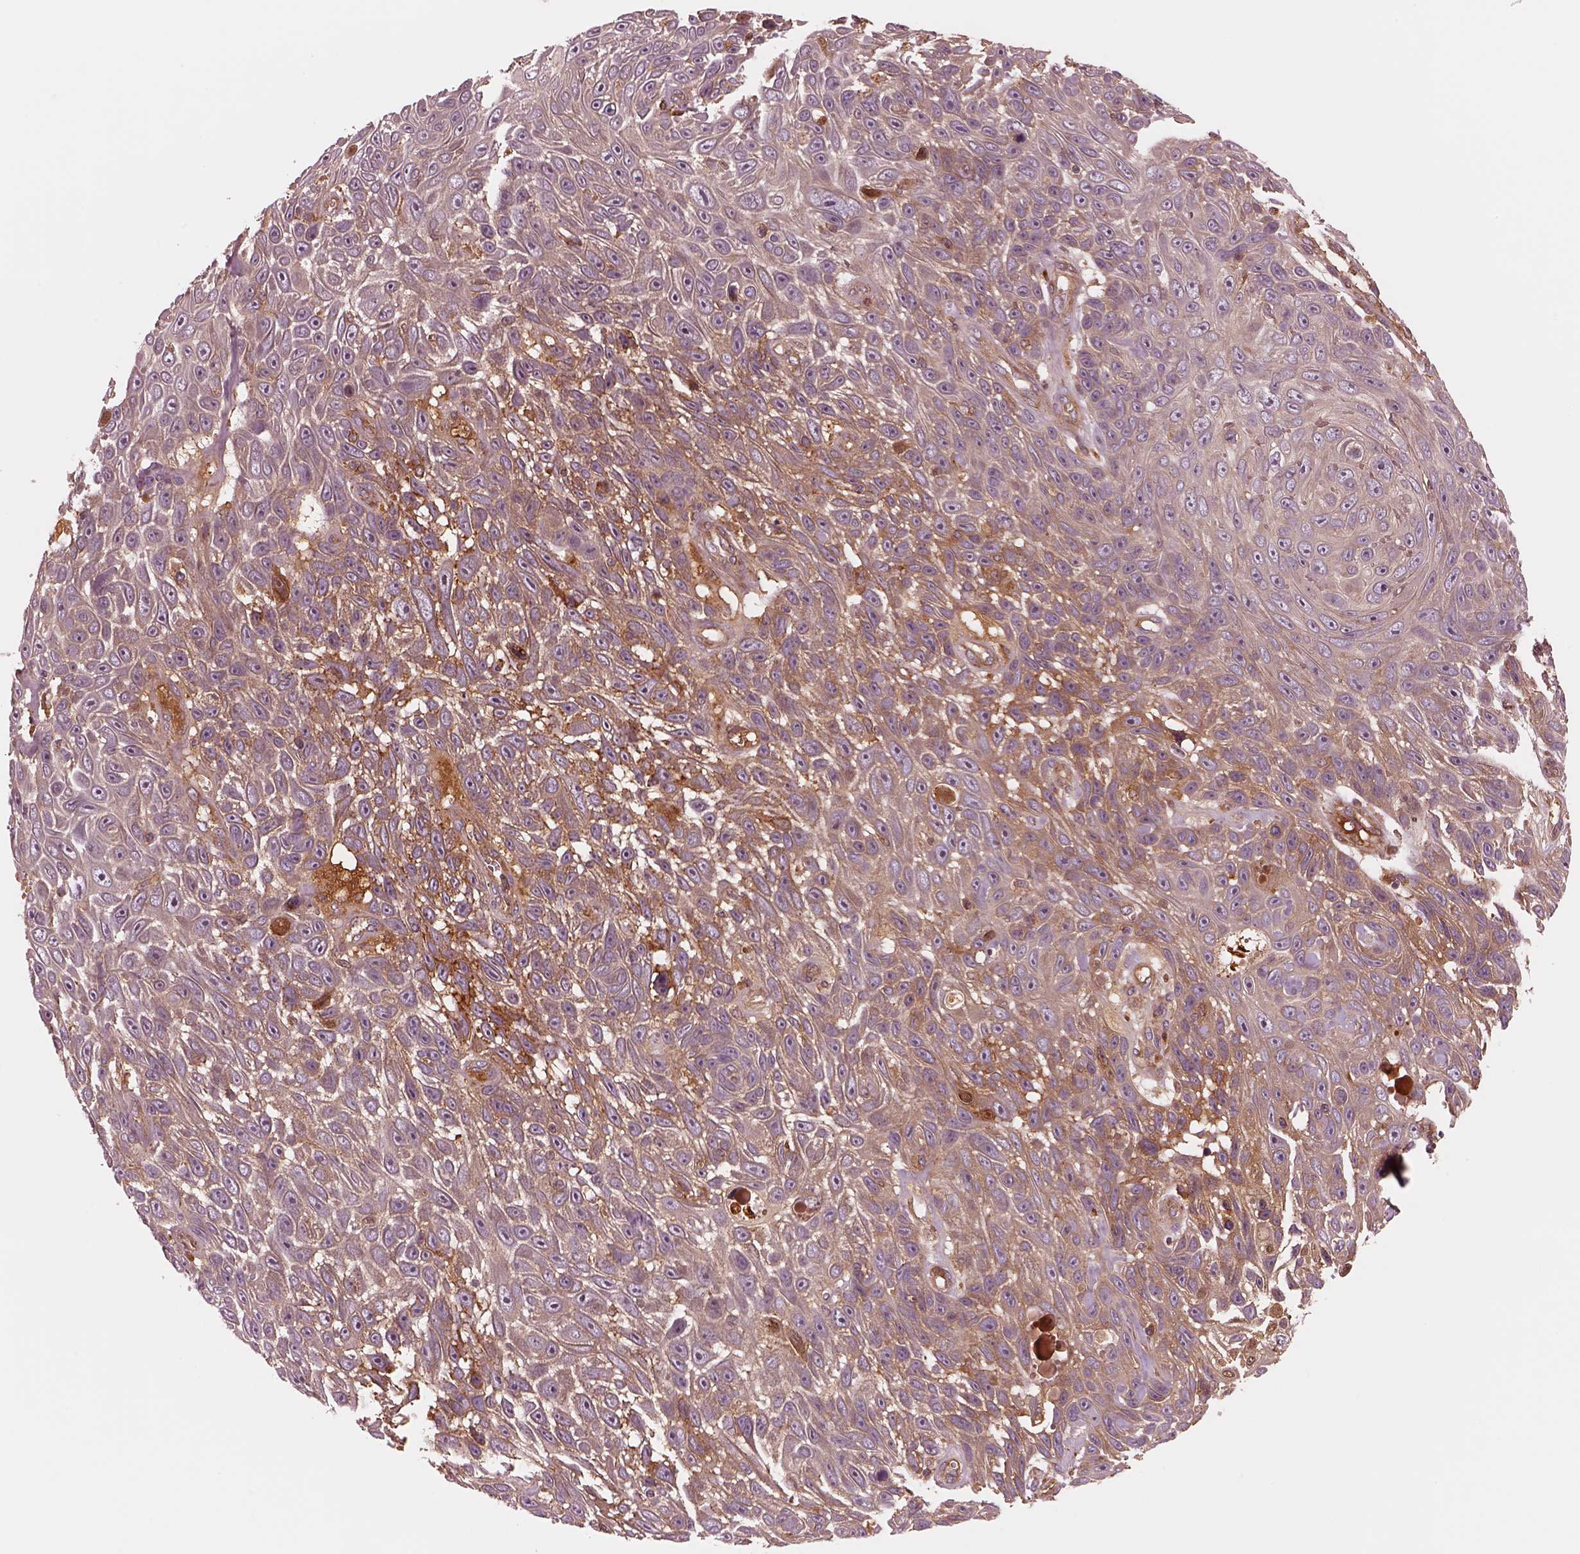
{"staining": {"intensity": "moderate", "quantity": "<25%", "location": "cytoplasmic/membranous"}, "tissue": "skin cancer", "cell_type": "Tumor cells", "image_type": "cancer", "snomed": [{"axis": "morphology", "description": "Squamous cell carcinoma, NOS"}, {"axis": "topography", "description": "Skin"}], "caption": "This micrograph reveals IHC staining of skin cancer (squamous cell carcinoma), with low moderate cytoplasmic/membranous staining in about <25% of tumor cells.", "gene": "ASCC2", "patient": {"sex": "male", "age": 82}}